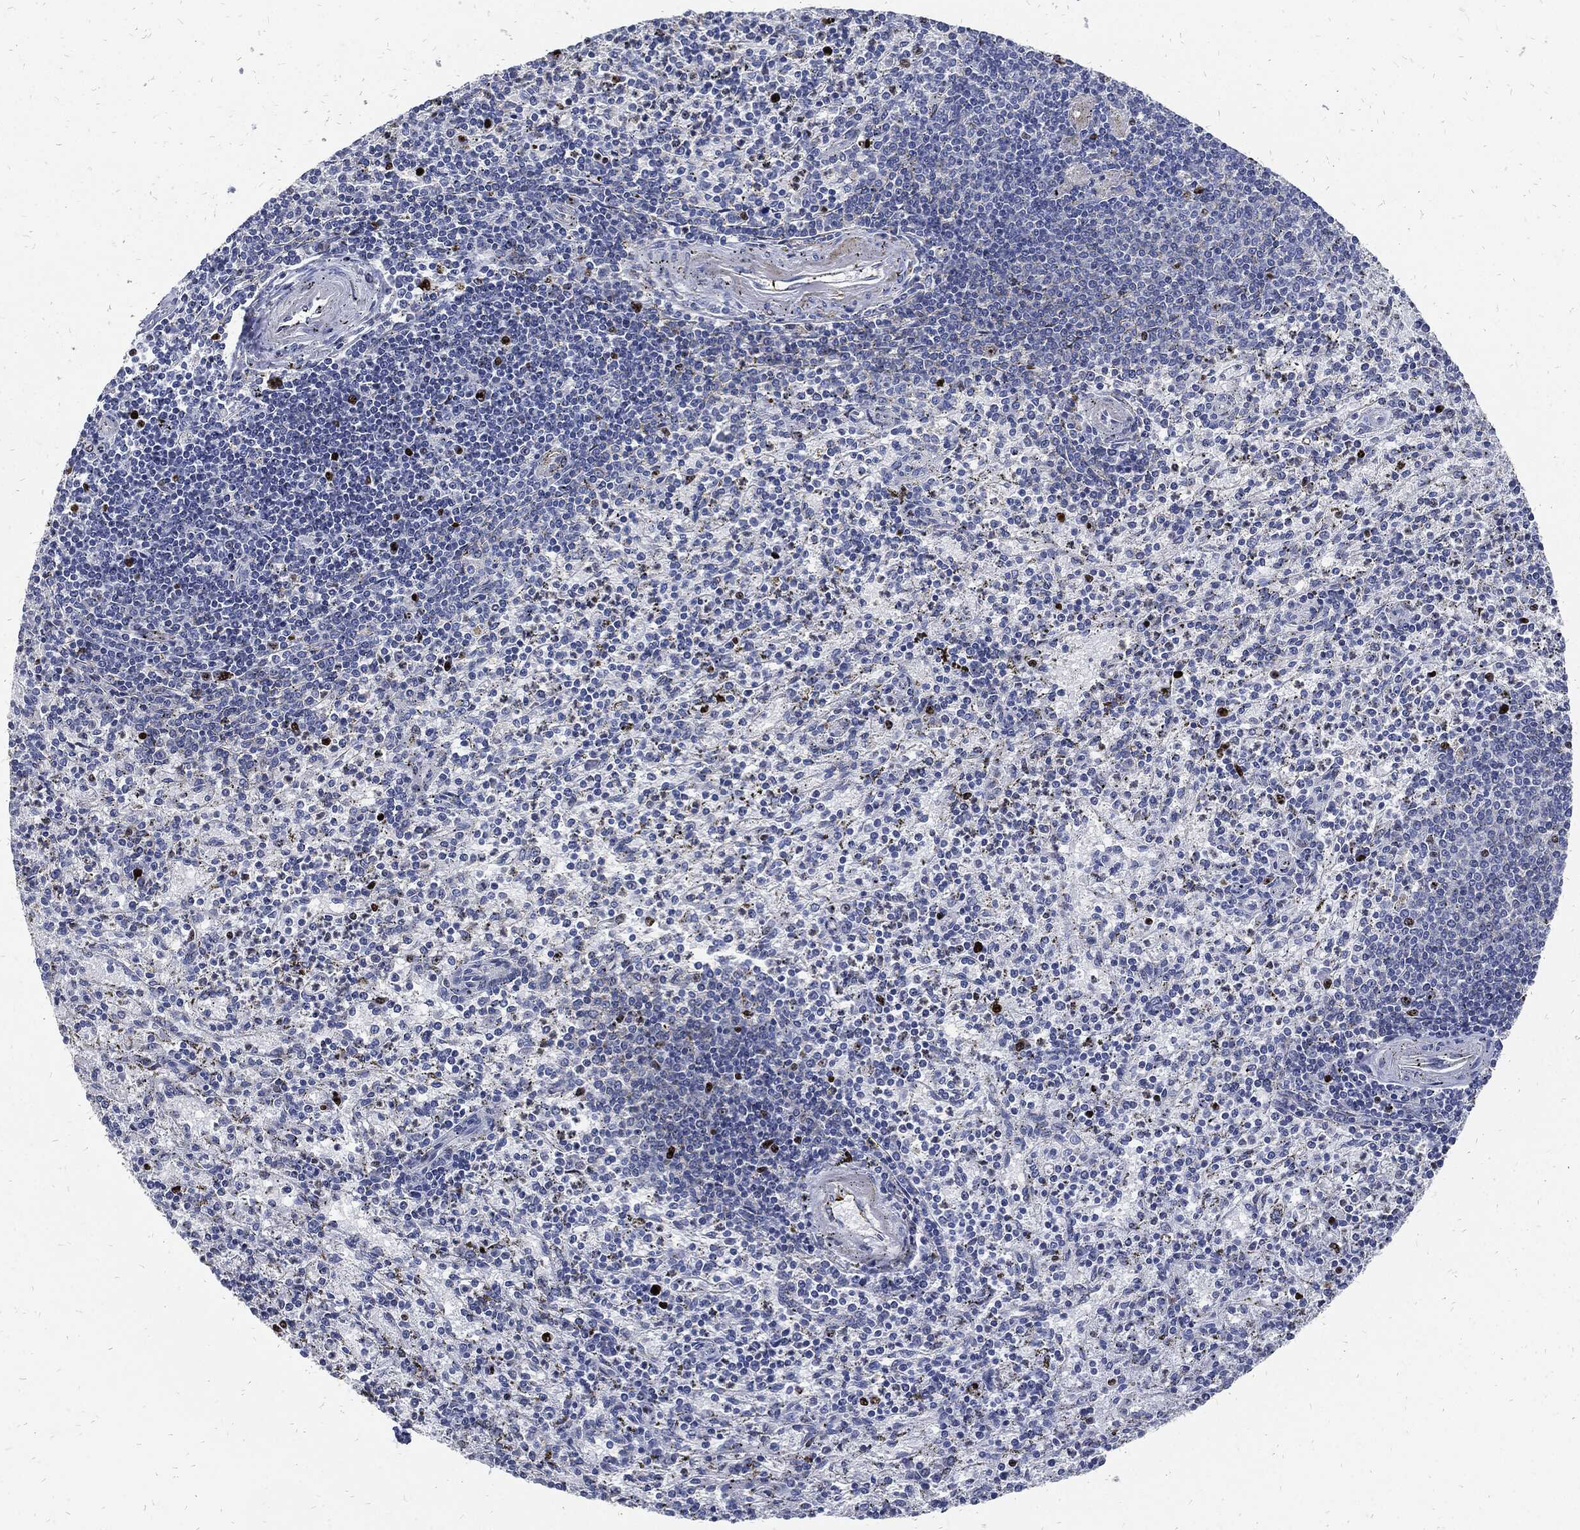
{"staining": {"intensity": "strong", "quantity": "<25%", "location": "nuclear"}, "tissue": "spleen", "cell_type": "Cells in red pulp", "image_type": "normal", "snomed": [{"axis": "morphology", "description": "Normal tissue, NOS"}, {"axis": "topography", "description": "Spleen"}], "caption": "A brown stain highlights strong nuclear expression of a protein in cells in red pulp of unremarkable spleen. Nuclei are stained in blue.", "gene": "MKI67", "patient": {"sex": "female", "age": 37}}